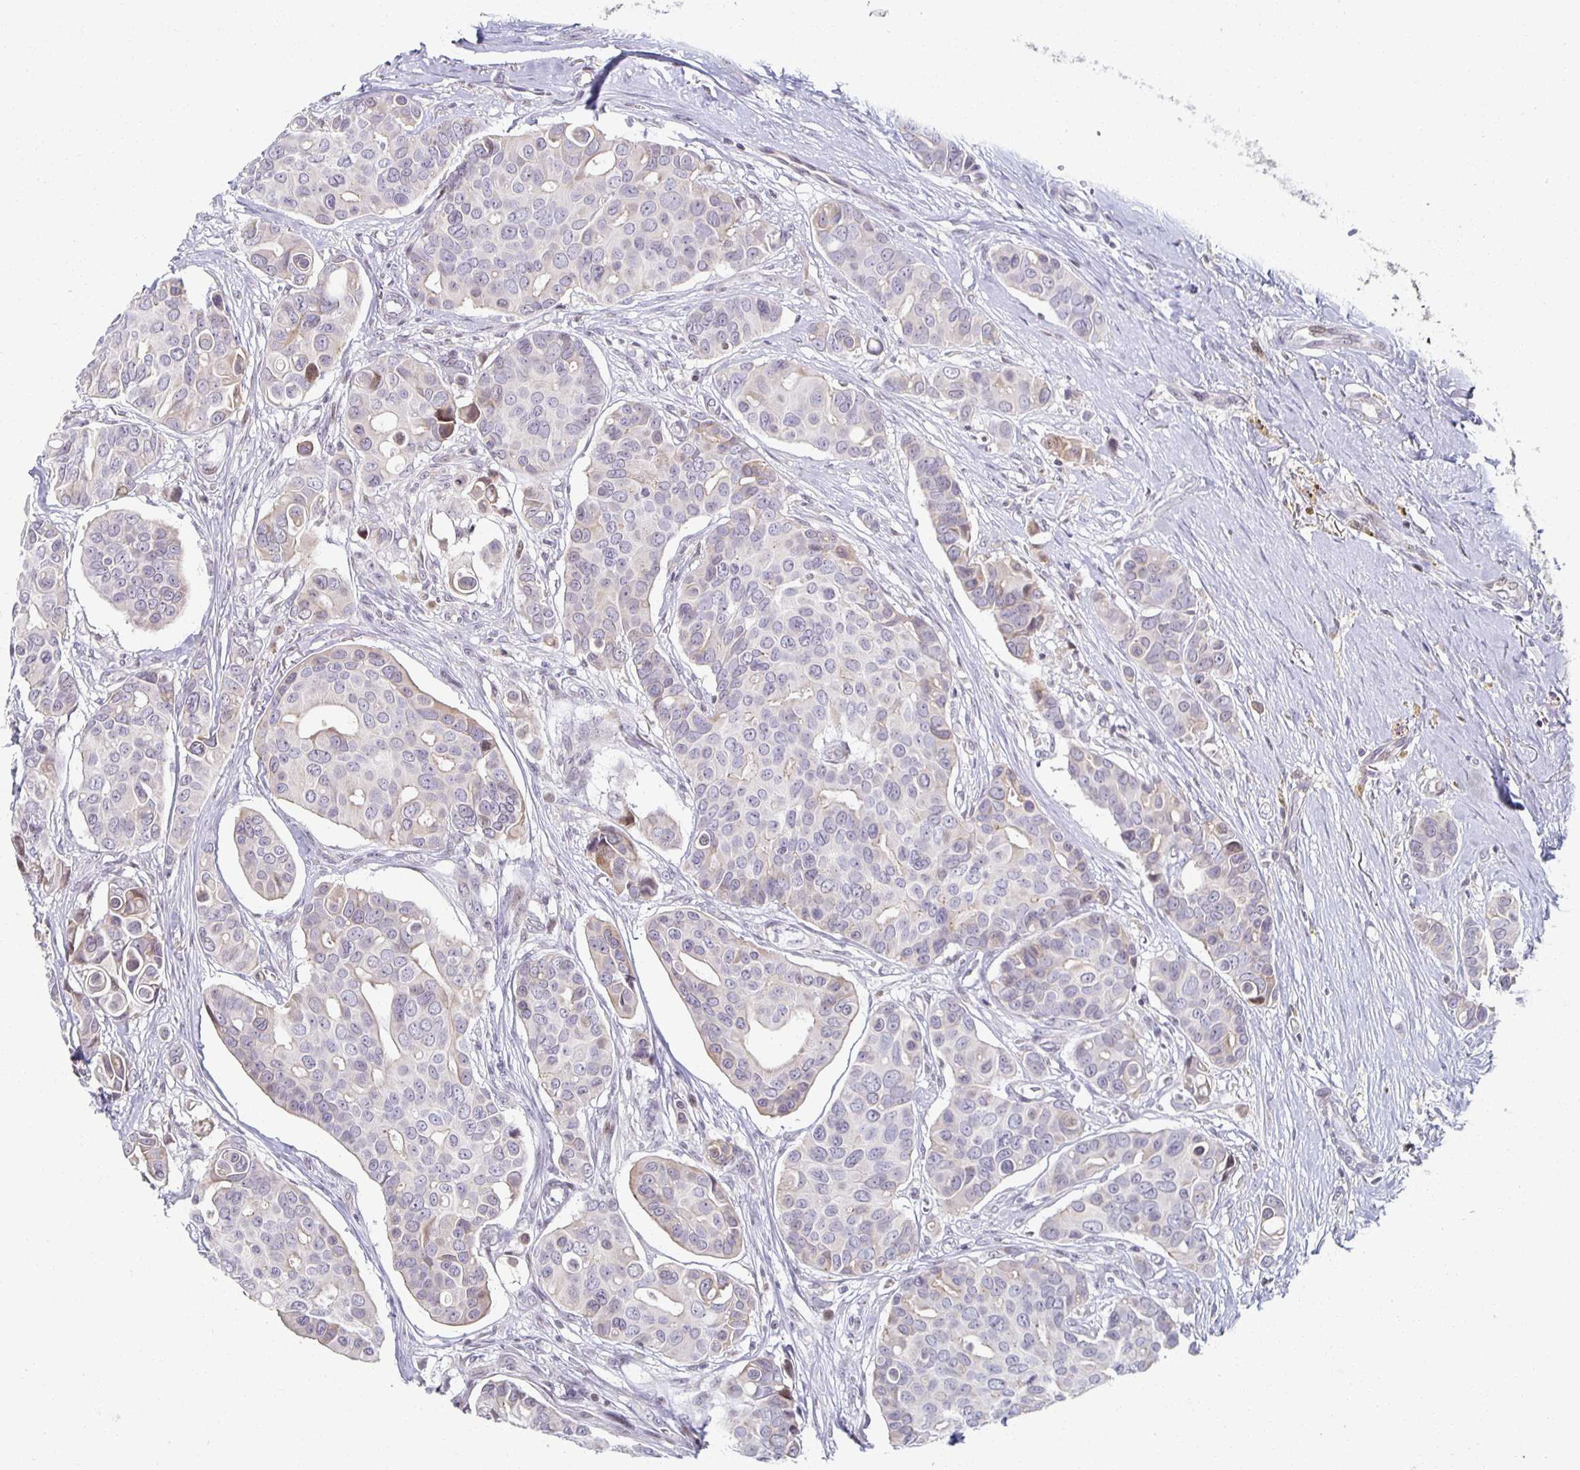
{"staining": {"intensity": "negative", "quantity": "none", "location": "none"}, "tissue": "breast cancer", "cell_type": "Tumor cells", "image_type": "cancer", "snomed": [{"axis": "morphology", "description": "Normal tissue, NOS"}, {"axis": "morphology", "description": "Duct carcinoma"}, {"axis": "topography", "description": "Skin"}, {"axis": "topography", "description": "Breast"}], "caption": "This is an IHC histopathology image of invasive ductal carcinoma (breast). There is no positivity in tumor cells.", "gene": "HCFC1R1", "patient": {"sex": "female", "age": 54}}